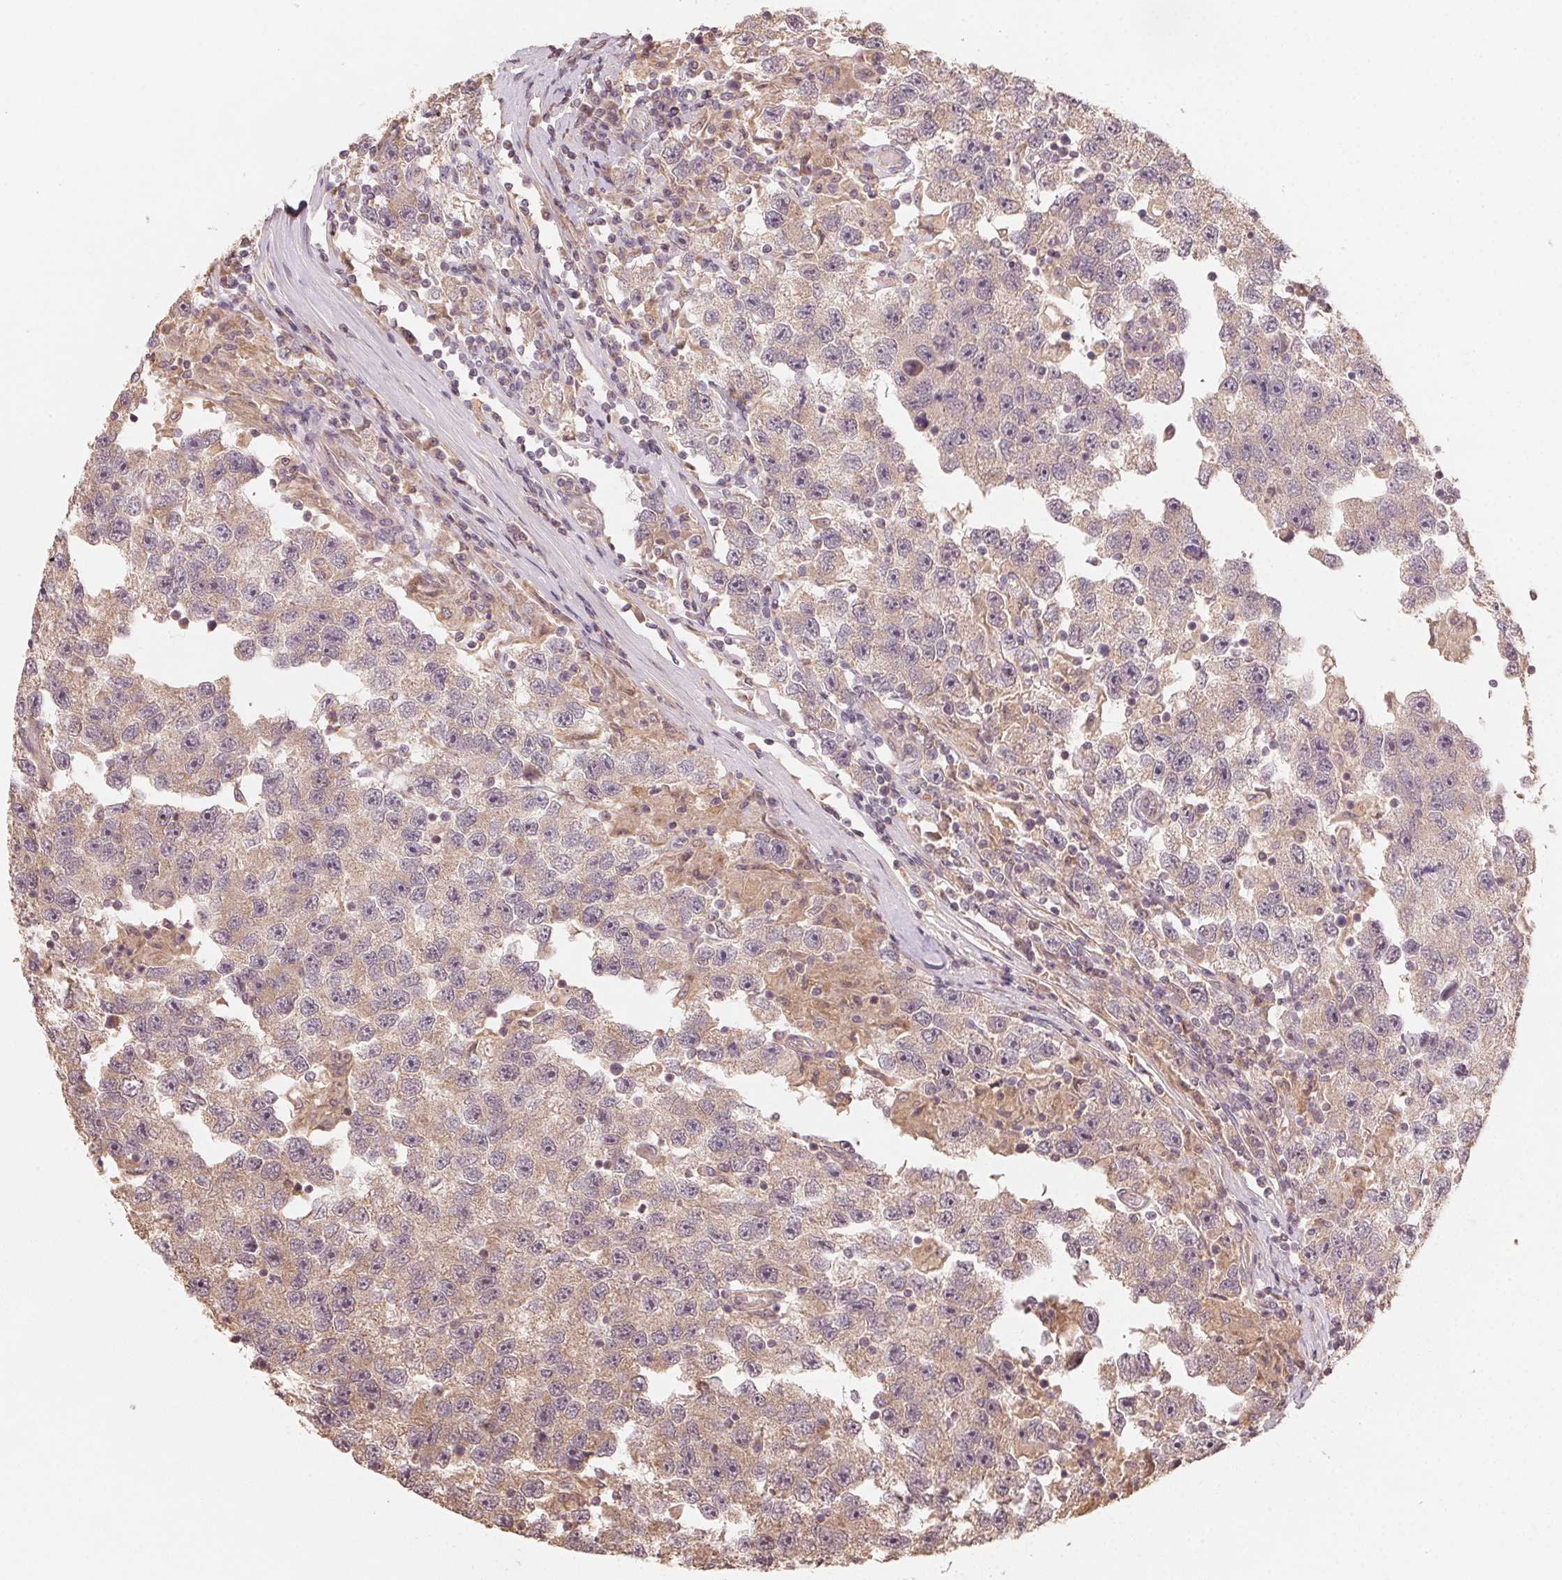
{"staining": {"intensity": "weak", "quantity": "25%-75%", "location": "cytoplasmic/membranous"}, "tissue": "testis cancer", "cell_type": "Tumor cells", "image_type": "cancer", "snomed": [{"axis": "morphology", "description": "Seminoma, NOS"}, {"axis": "topography", "description": "Testis"}], "caption": "This histopathology image reveals IHC staining of human seminoma (testis), with low weak cytoplasmic/membranous staining in approximately 25%-75% of tumor cells.", "gene": "WBP2", "patient": {"sex": "male", "age": 26}}